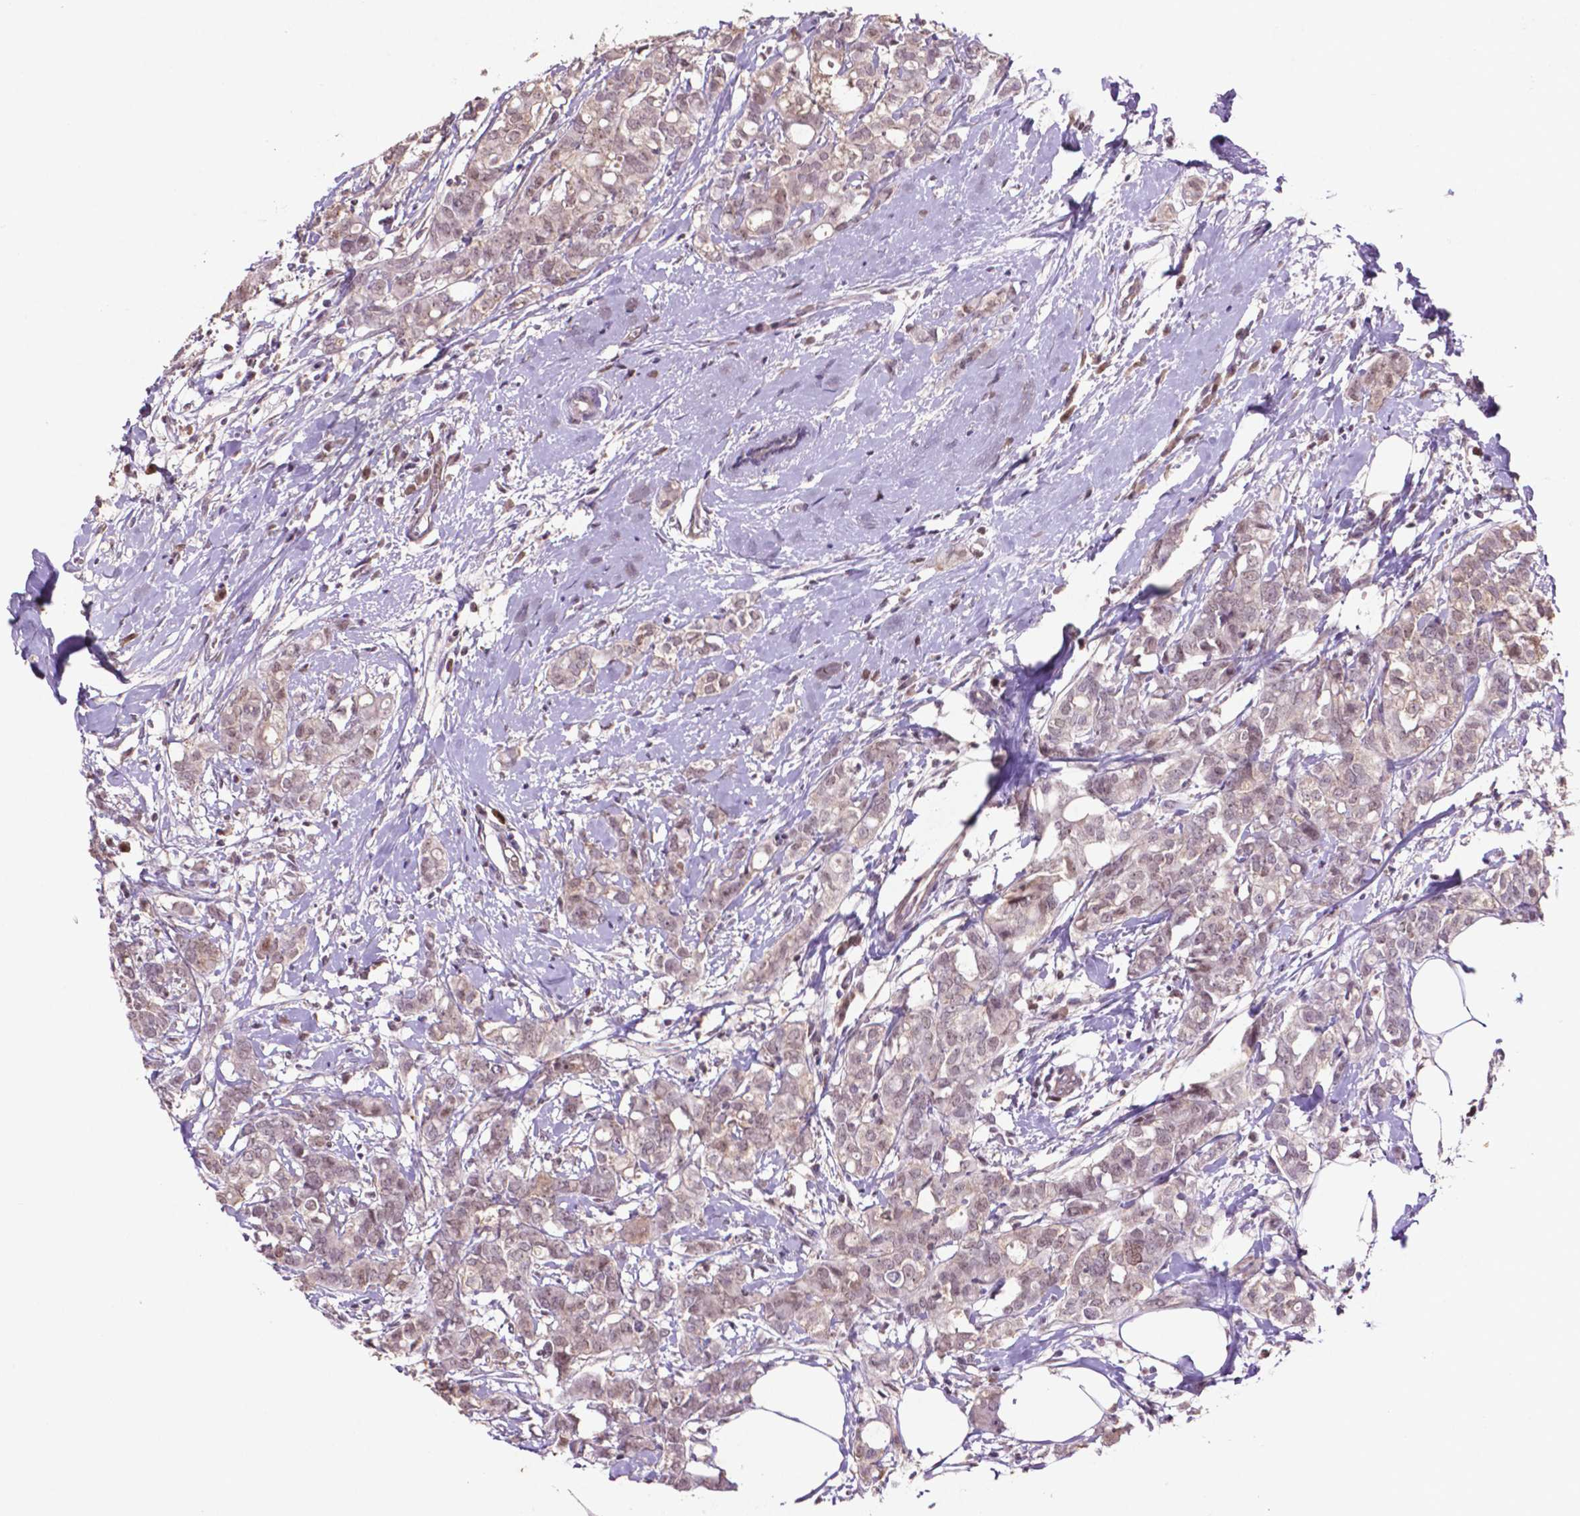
{"staining": {"intensity": "weak", "quantity": ">75%", "location": "cytoplasmic/membranous"}, "tissue": "breast cancer", "cell_type": "Tumor cells", "image_type": "cancer", "snomed": [{"axis": "morphology", "description": "Duct carcinoma"}, {"axis": "topography", "description": "Breast"}], "caption": "Approximately >75% of tumor cells in breast invasive ductal carcinoma show weak cytoplasmic/membranous protein positivity as visualized by brown immunohistochemical staining.", "gene": "GLRX", "patient": {"sex": "female", "age": 40}}